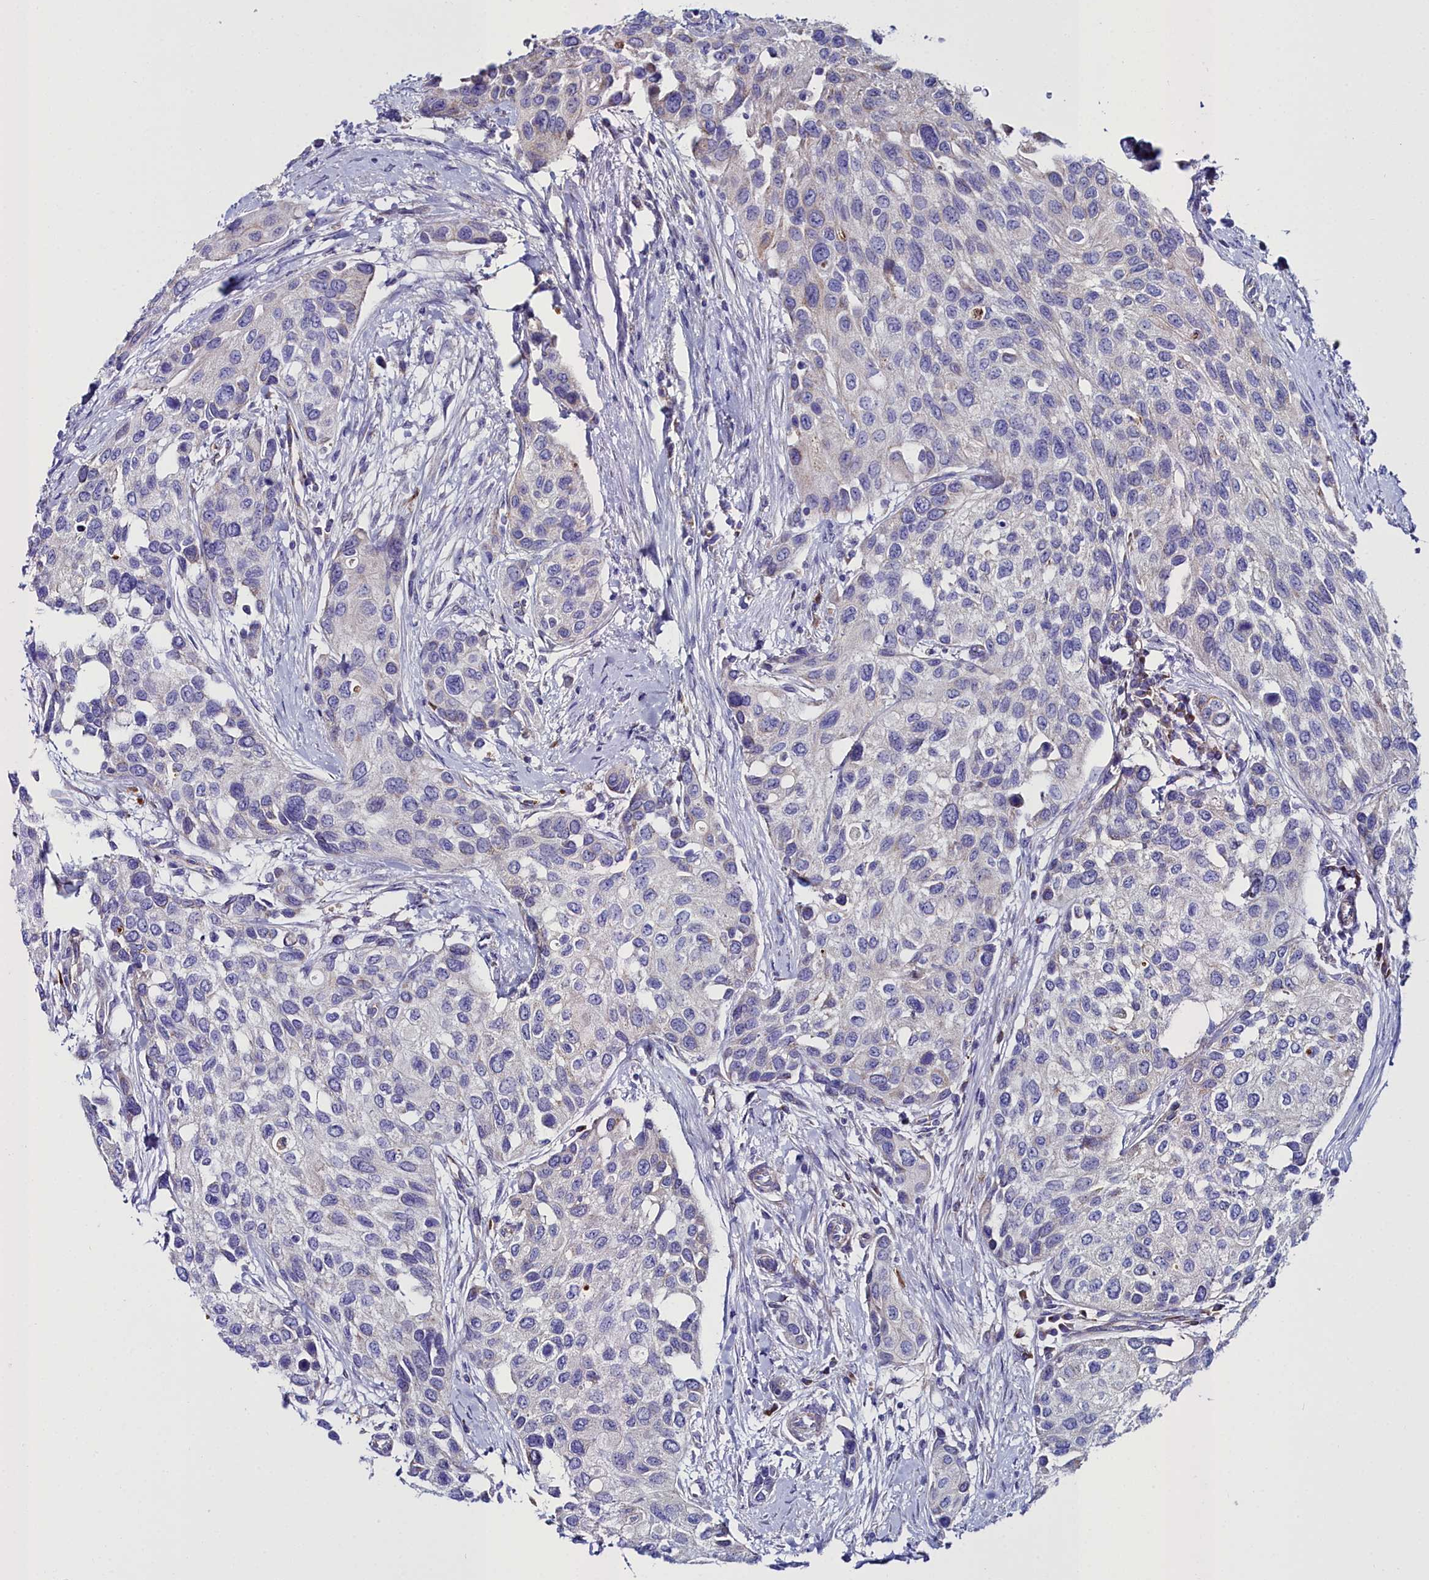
{"staining": {"intensity": "negative", "quantity": "none", "location": "none"}, "tissue": "urothelial cancer", "cell_type": "Tumor cells", "image_type": "cancer", "snomed": [{"axis": "morphology", "description": "Normal tissue, NOS"}, {"axis": "morphology", "description": "Urothelial carcinoma, High grade"}, {"axis": "topography", "description": "Vascular tissue"}, {"axis": "topography", "description": "Urinary bladder"}], "caption": "This is an immunohistochemistry (IHC) histopathology image of human high-grade urothelial carcinoma. There is no expression in tumor cells.", "gene": "SLC49A3", "patient": {"sex": "female", "age": 56}}